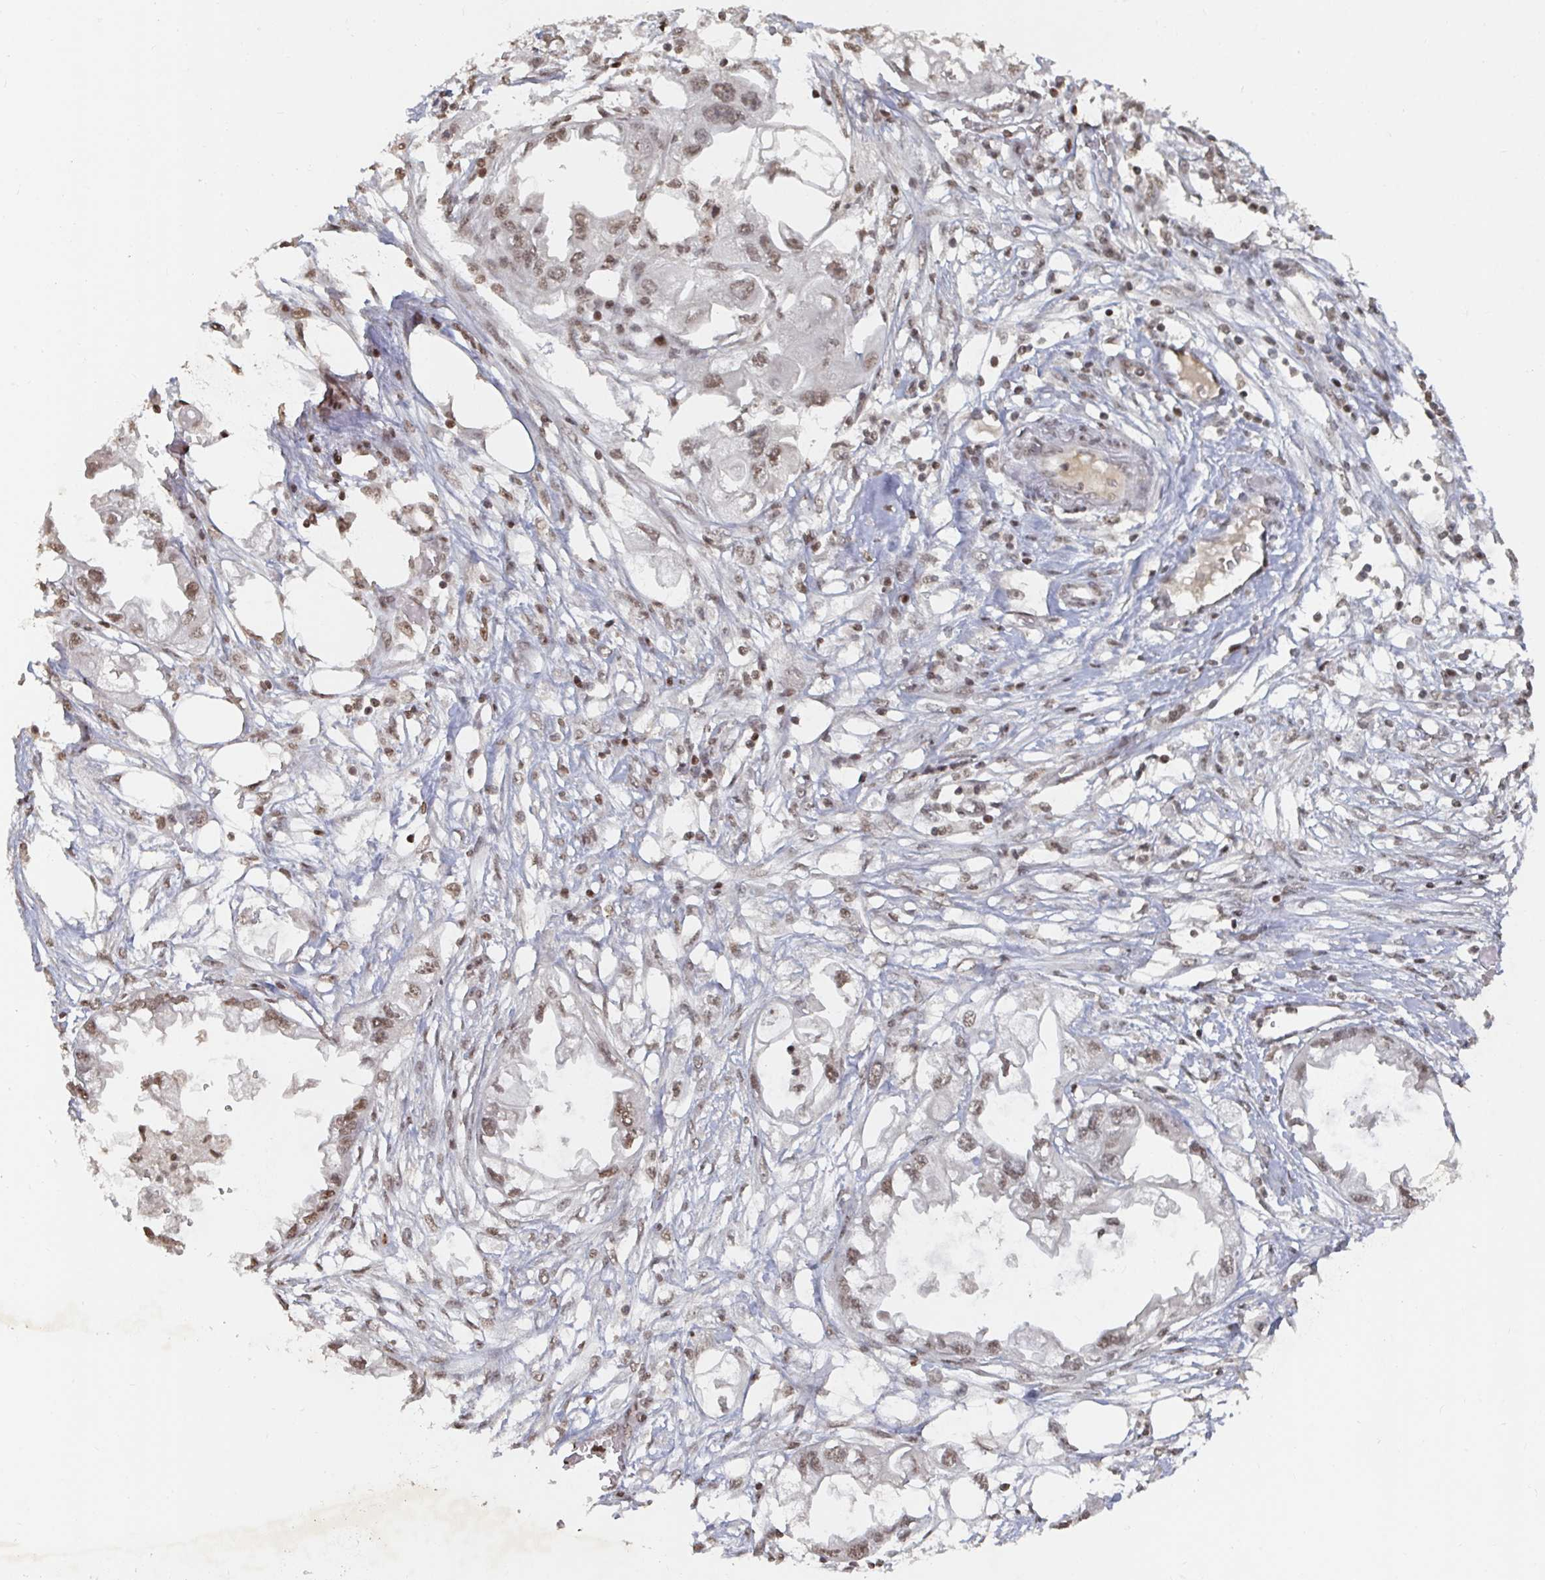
{"staining": {"intensity": "weak", "quantity": ">75%", "location": "nuclear"}, "tissue": "endometrial cancer", "cell_type": "Tumor cells", "image_type": "cancer", "snomed": [{"axis": "morphology", "description": "Adenocarcinoma, NOS"}, {"axis": "morphology", "description": "Adenocarcinoma, metastatic, NOS"}, {"axis": "topography", "description": "Adipose tissue"}, {"axis": "topography", "description": "Endometrium"}], "caption": "An IHC histopathology image of tumor tissue is shown. Protein staining in brown labels weak nuclear positivity in endometrial adenocarcinoma within tumor cells.", "gene": "ZDHHC12", "patient": {"sex": "female", "age": 67}}